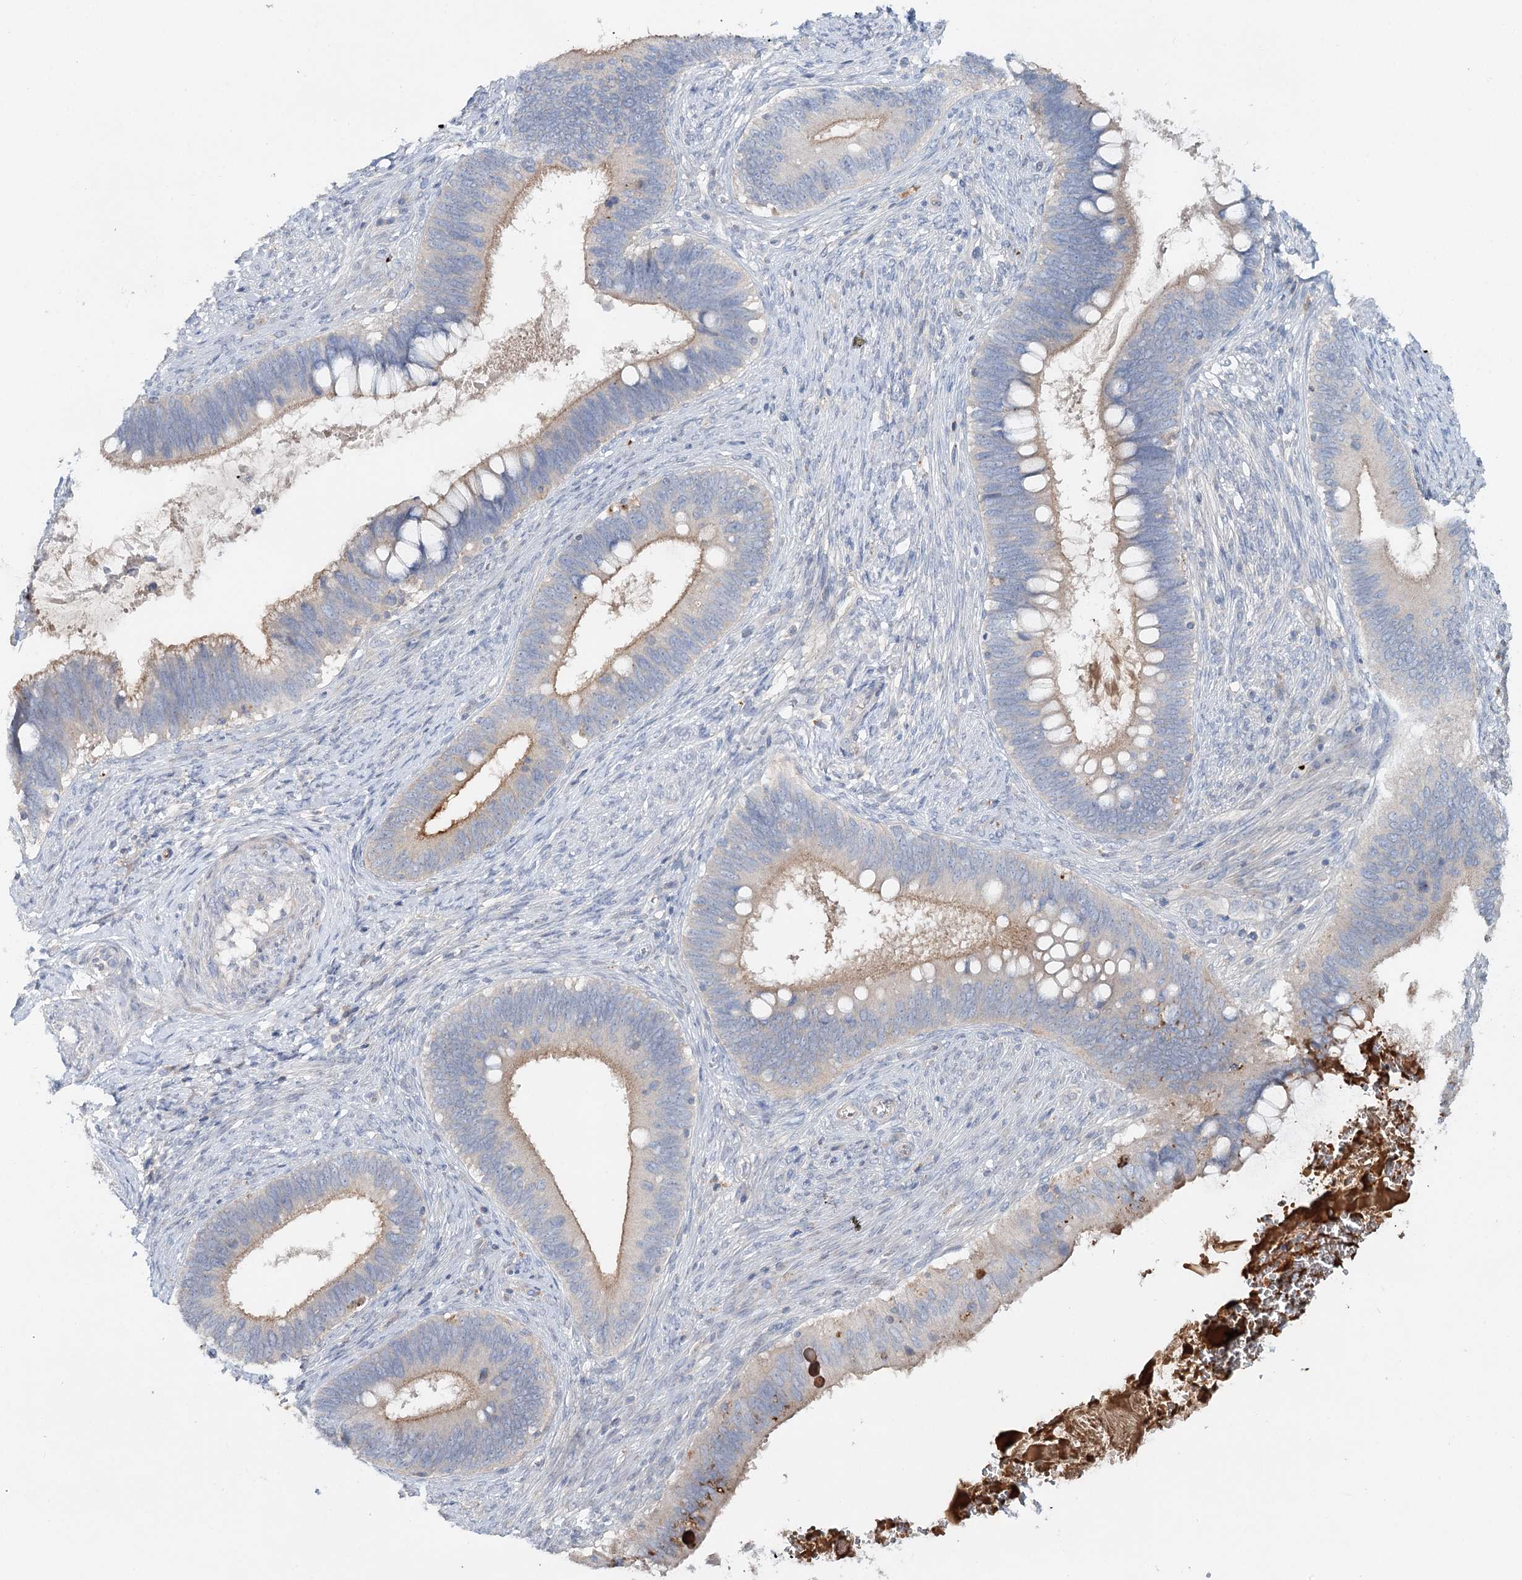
{"staining": {"intensity": "moderate", "quantity": "<25%", "location": "cytoplasmic/membranous"}, "tissue": "cervical cancer", "cell_type": "Tumor cells", "image_type": "cancer", "snomed": [{"axis": "morphology", "description": "Adenocarcinoma, NOS"}, {"axis": "topography", "description": "Cervix"}], "caption": "Moderate cytoplasmic/membranous staining for a protein is appreciated in approximately <25% of tumor cells of cervical adenocarcinoma using immunohistochemistry.", "gene": "ALKBH8", "patient": {"sex": "female", "age": 42}}